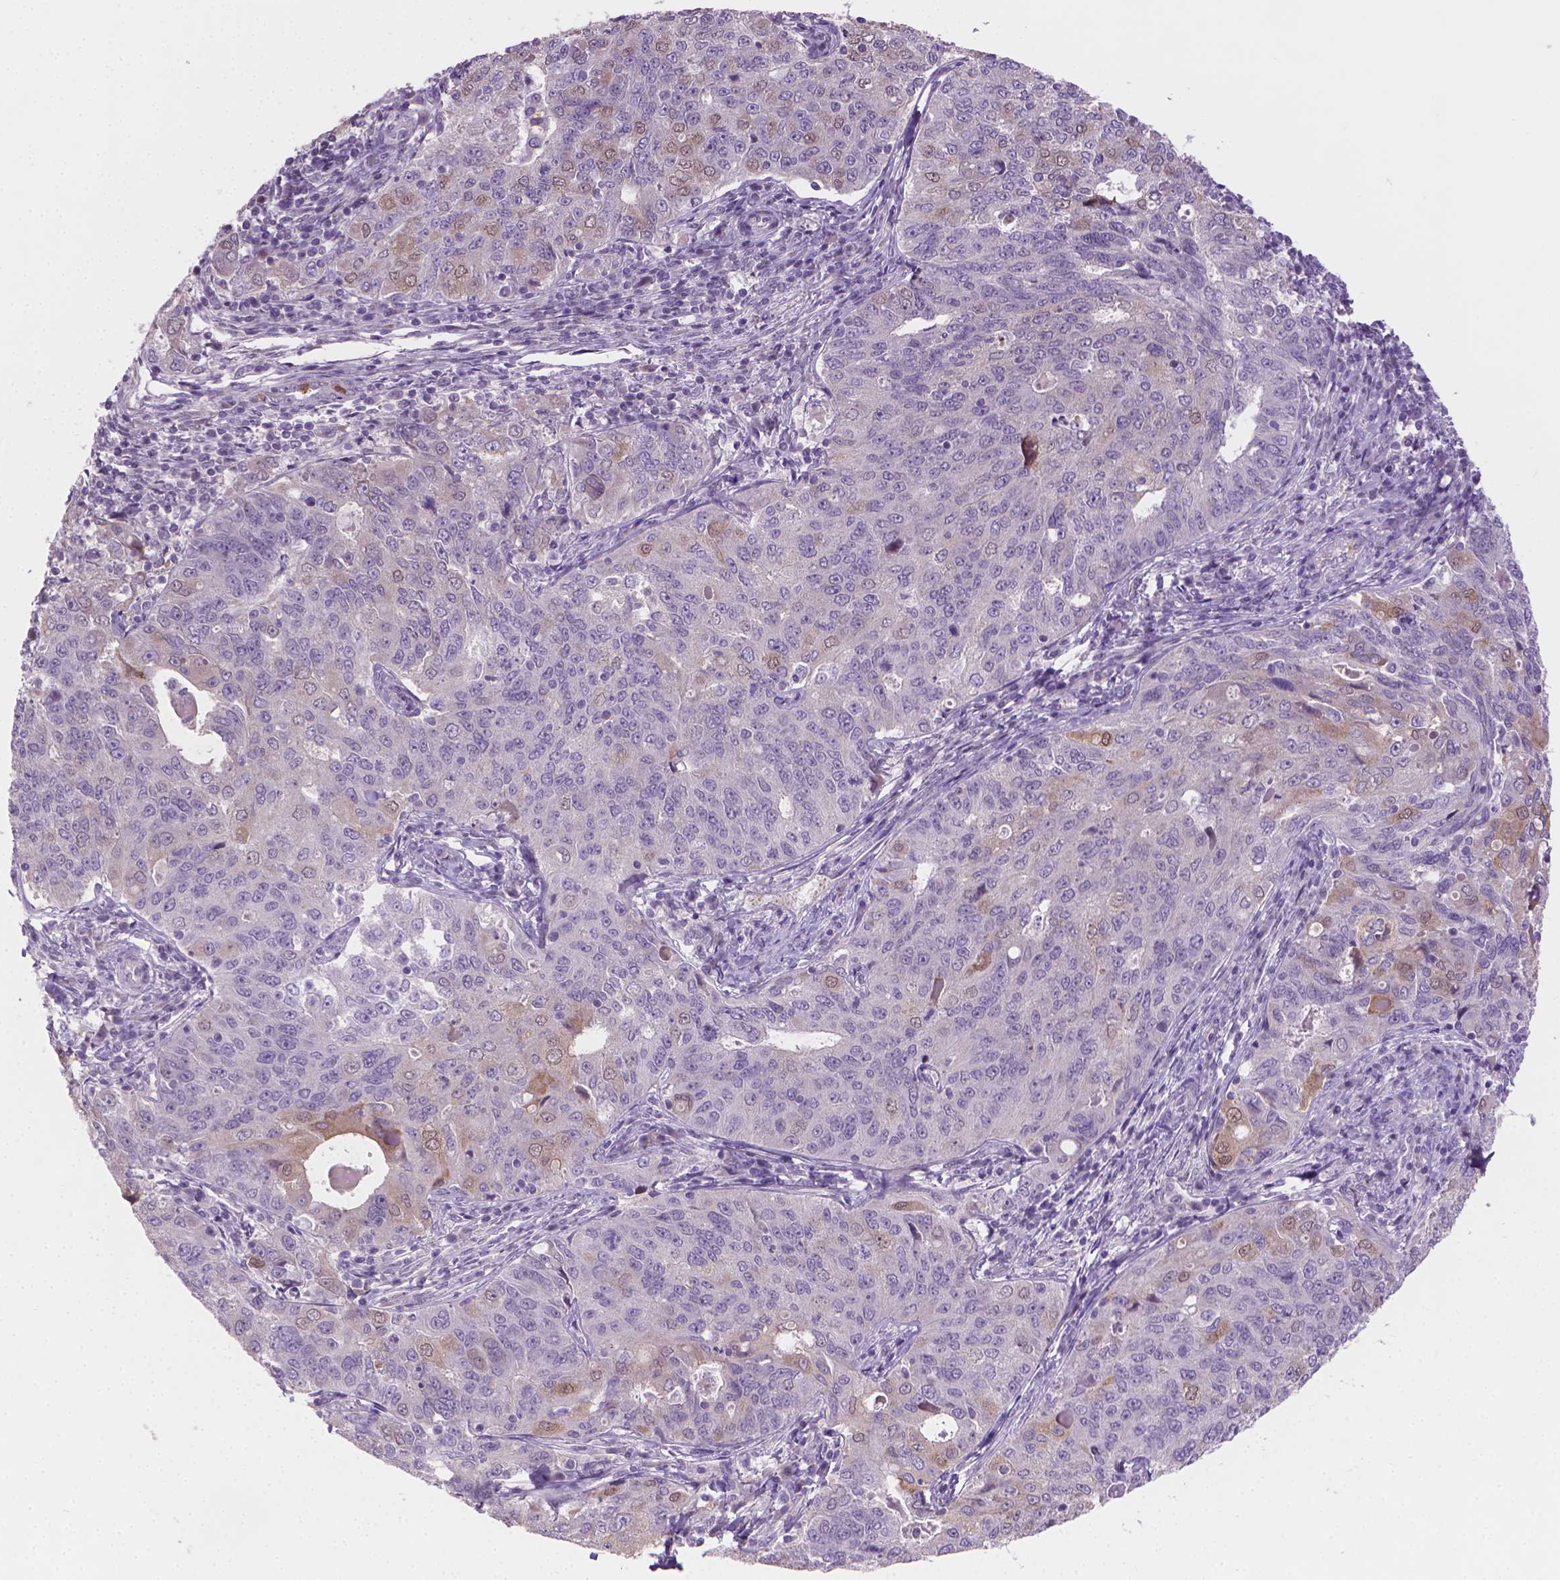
{"staining": {"intensity": "weak", "quantity": "<25%", "location": "cytoplasmic/membranous,nuclear"}, "tissue": "endometrial cancer", "cell_type": "Tumor cells", "image_type": "cancer", "snomed": [{"axis": "morphology", "description": "Adenocarcinoma, NOS"}, {"axis": "topography", "description": "Endometrium"}], "caption": "Immunohistochemistry of endometrial cancer (adenocarcinoma) reveals no expression in tumor cells.", "gene": "CLXN", "patient": {"sex": "female", "age": 43}}